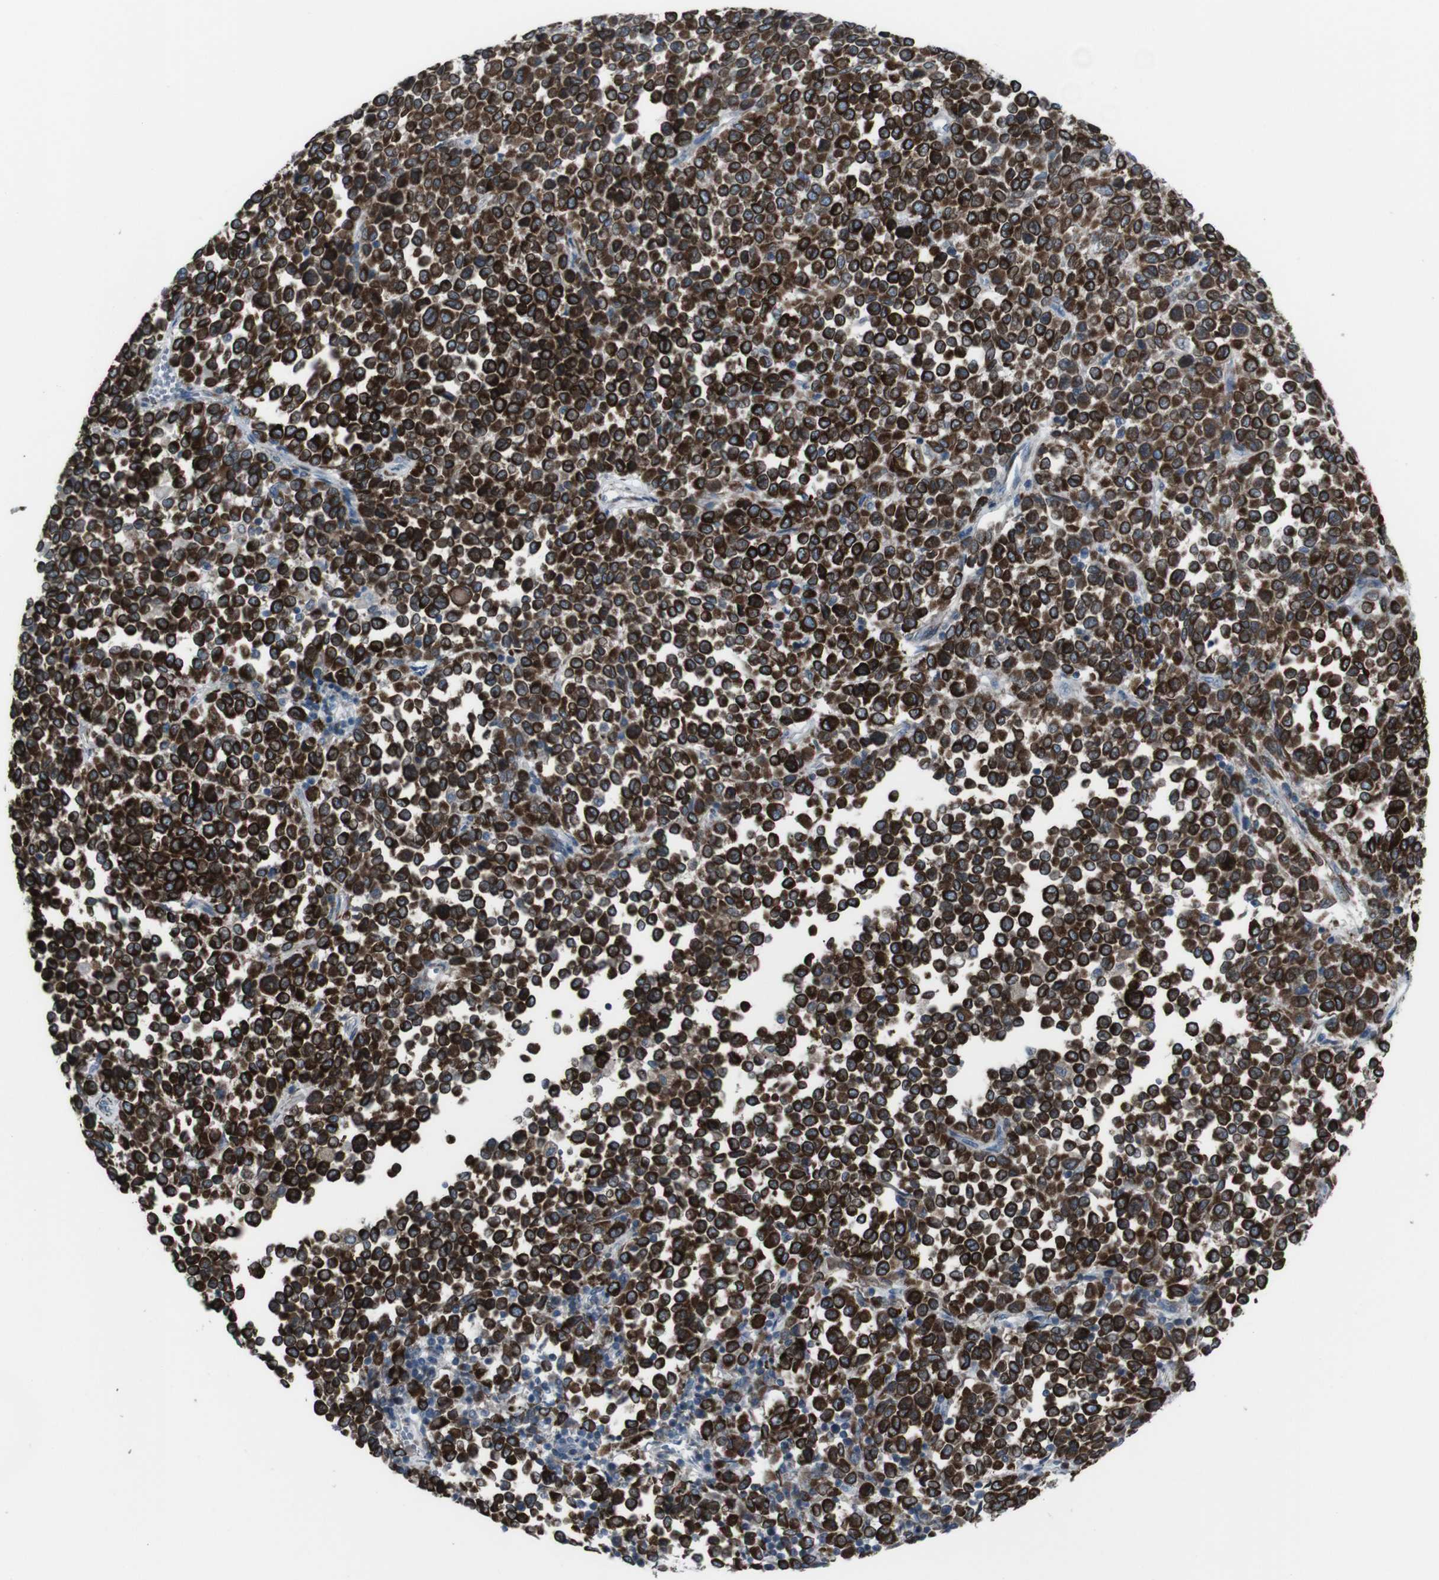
{"staining": {"intensity": "strong", "quantity": ">75%", "location": "cytoplasmic/membranous"}, "tissue": "melanoma", "cell_type": "Tumor cells", "image_type": "cancer", "snomed": [{"axis": "morphology", "description": "Malignant melanoma, Metastatic site"}, {"axis": "topography", "description": "Pancreas"}], "caption": "A high amount of strong cytoplasmic/membranous staining is appreciated in about >75% of tumor cells in melanoma tissue.", "gene": "LNPK", "patient": {"sex": "female", "age": 30}}